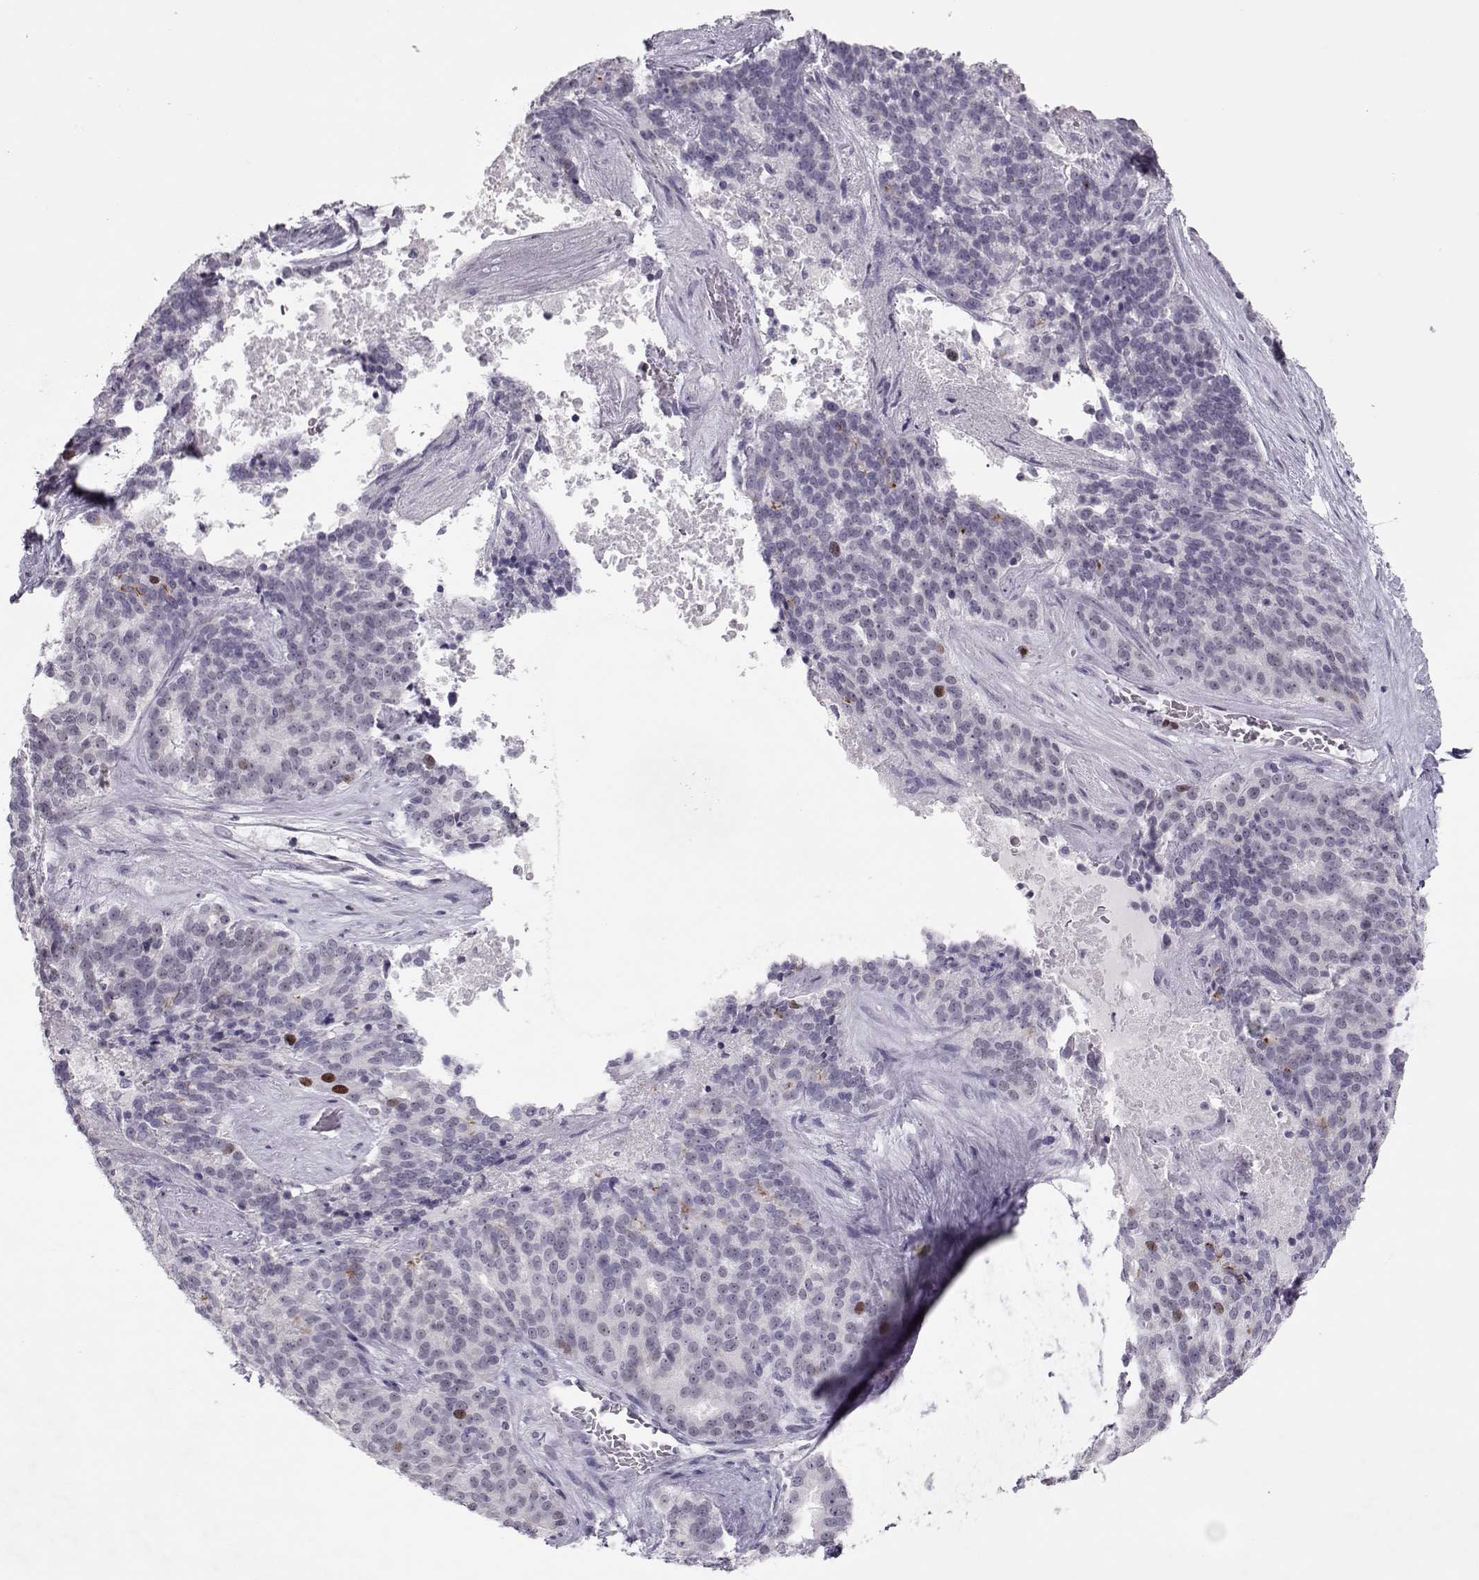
{"staining": {"intensity": "weak", "quantity": "<25%", "location": "nuclear"}, "tissue": "liver cancer", "cell_type": "Tumor cells", "image_type": "cancer", "snomed": [{"axis": "morphology", "description": "Cholangiocarcinoma"}, {"axis": "topography", "description": "Liver"}], "caption": "The micrograph exhibits no staining of tumor cells in cholangiocarcinoma (liver).", "gene": "SGO1", "patient": {"sex": "female", "age": 47}}